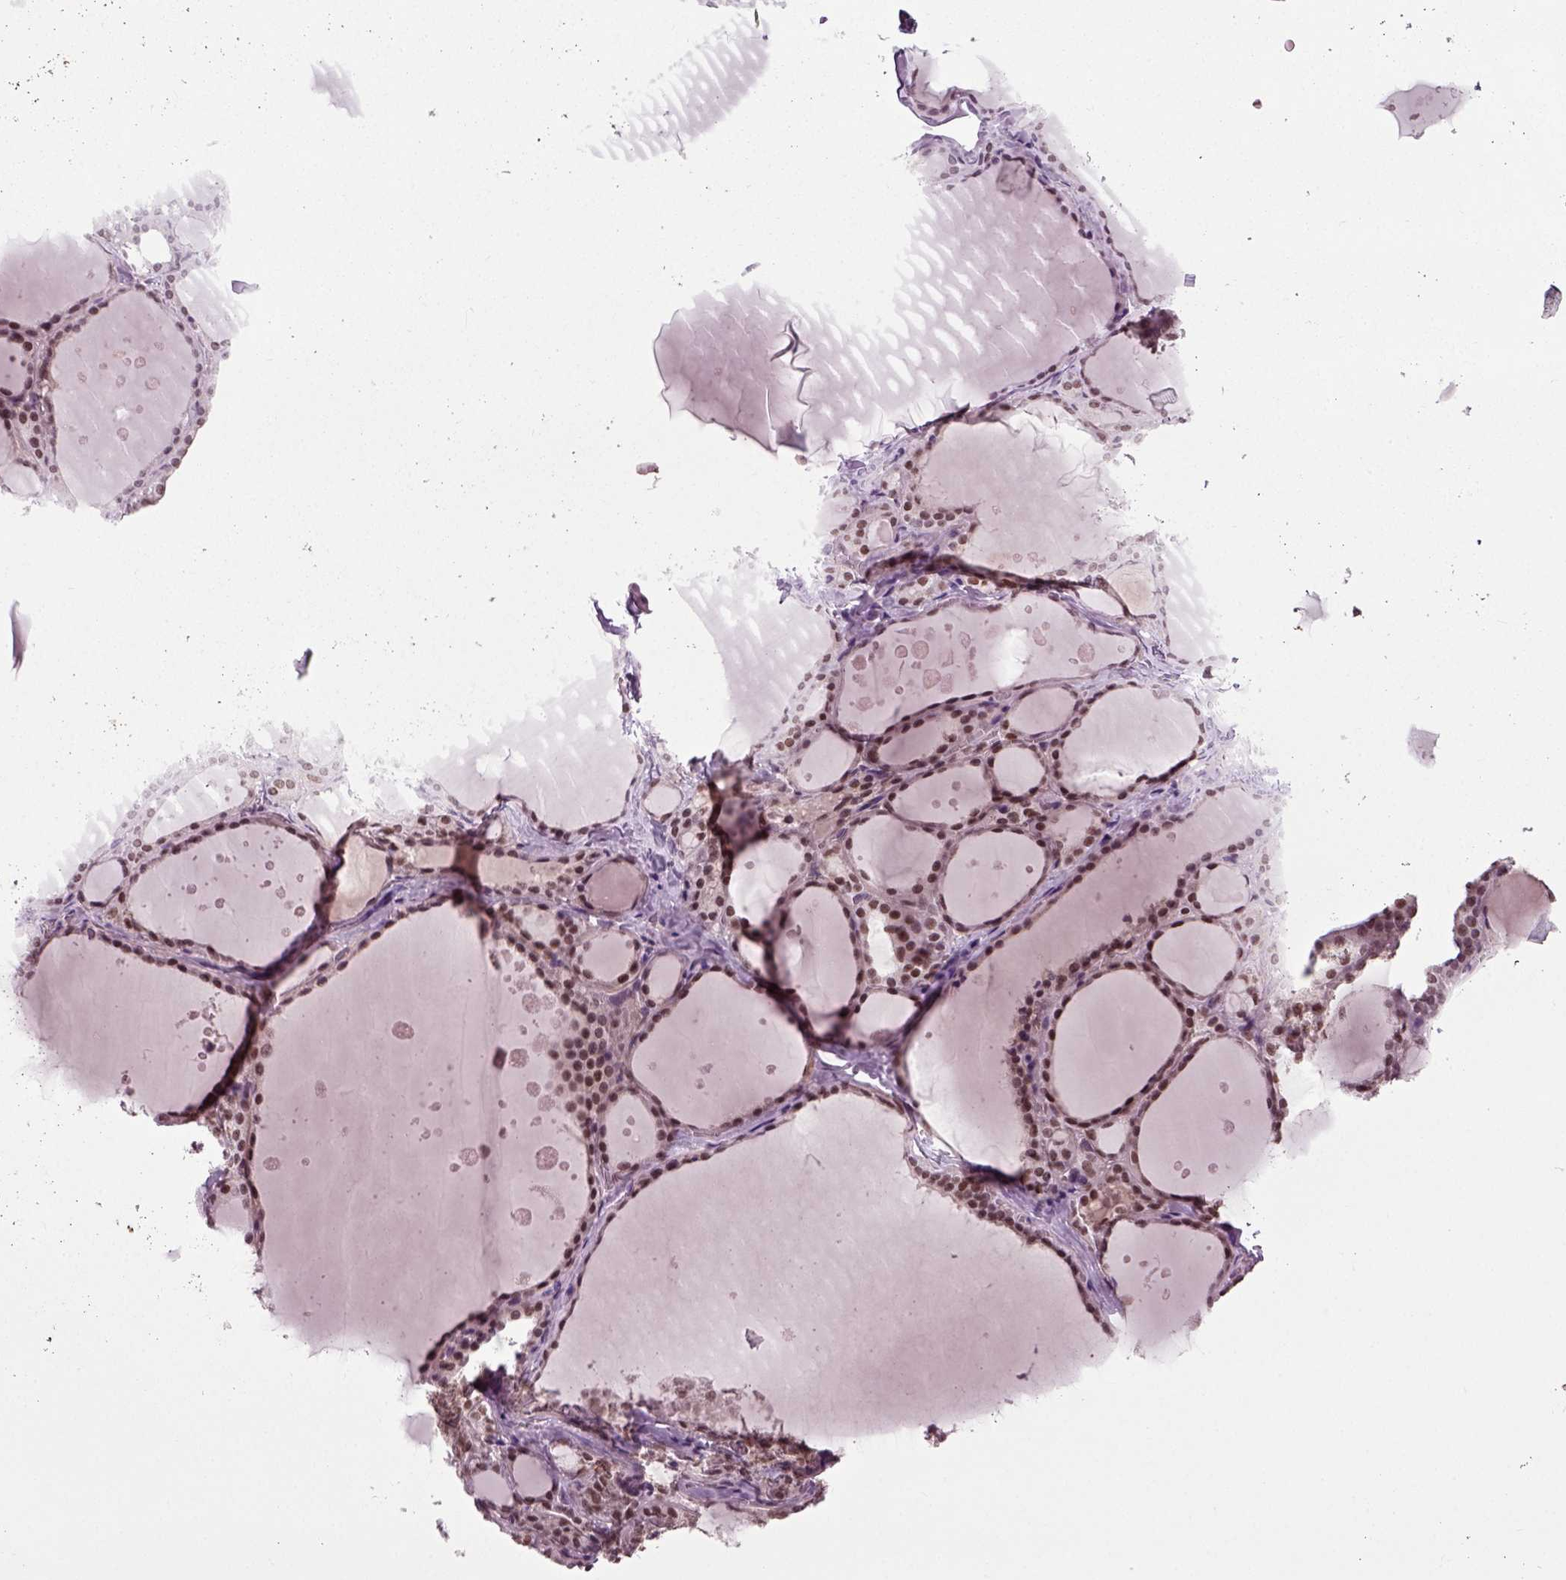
{"staining": {"intensity": "moderate", "quantity": ">75%", "location": "nuclear"}, "tissue": "thyroid gland", "cell_type": "Glandular cells", "image_type": "normal", "snomed": [{"axis": "morphology", "description": "Normal tissue, NOS"}, {"axis": "topography", "description": "Thyroid gland"}], "caption": "IHC micrograph of benign thyroid gland stained for a protein (brown), which shows medium levels of moderate nuclear expression in approximately >75% of glandular cells.", "gene": "RCOR3", "patient": {"sex": "male", "age": 63}}